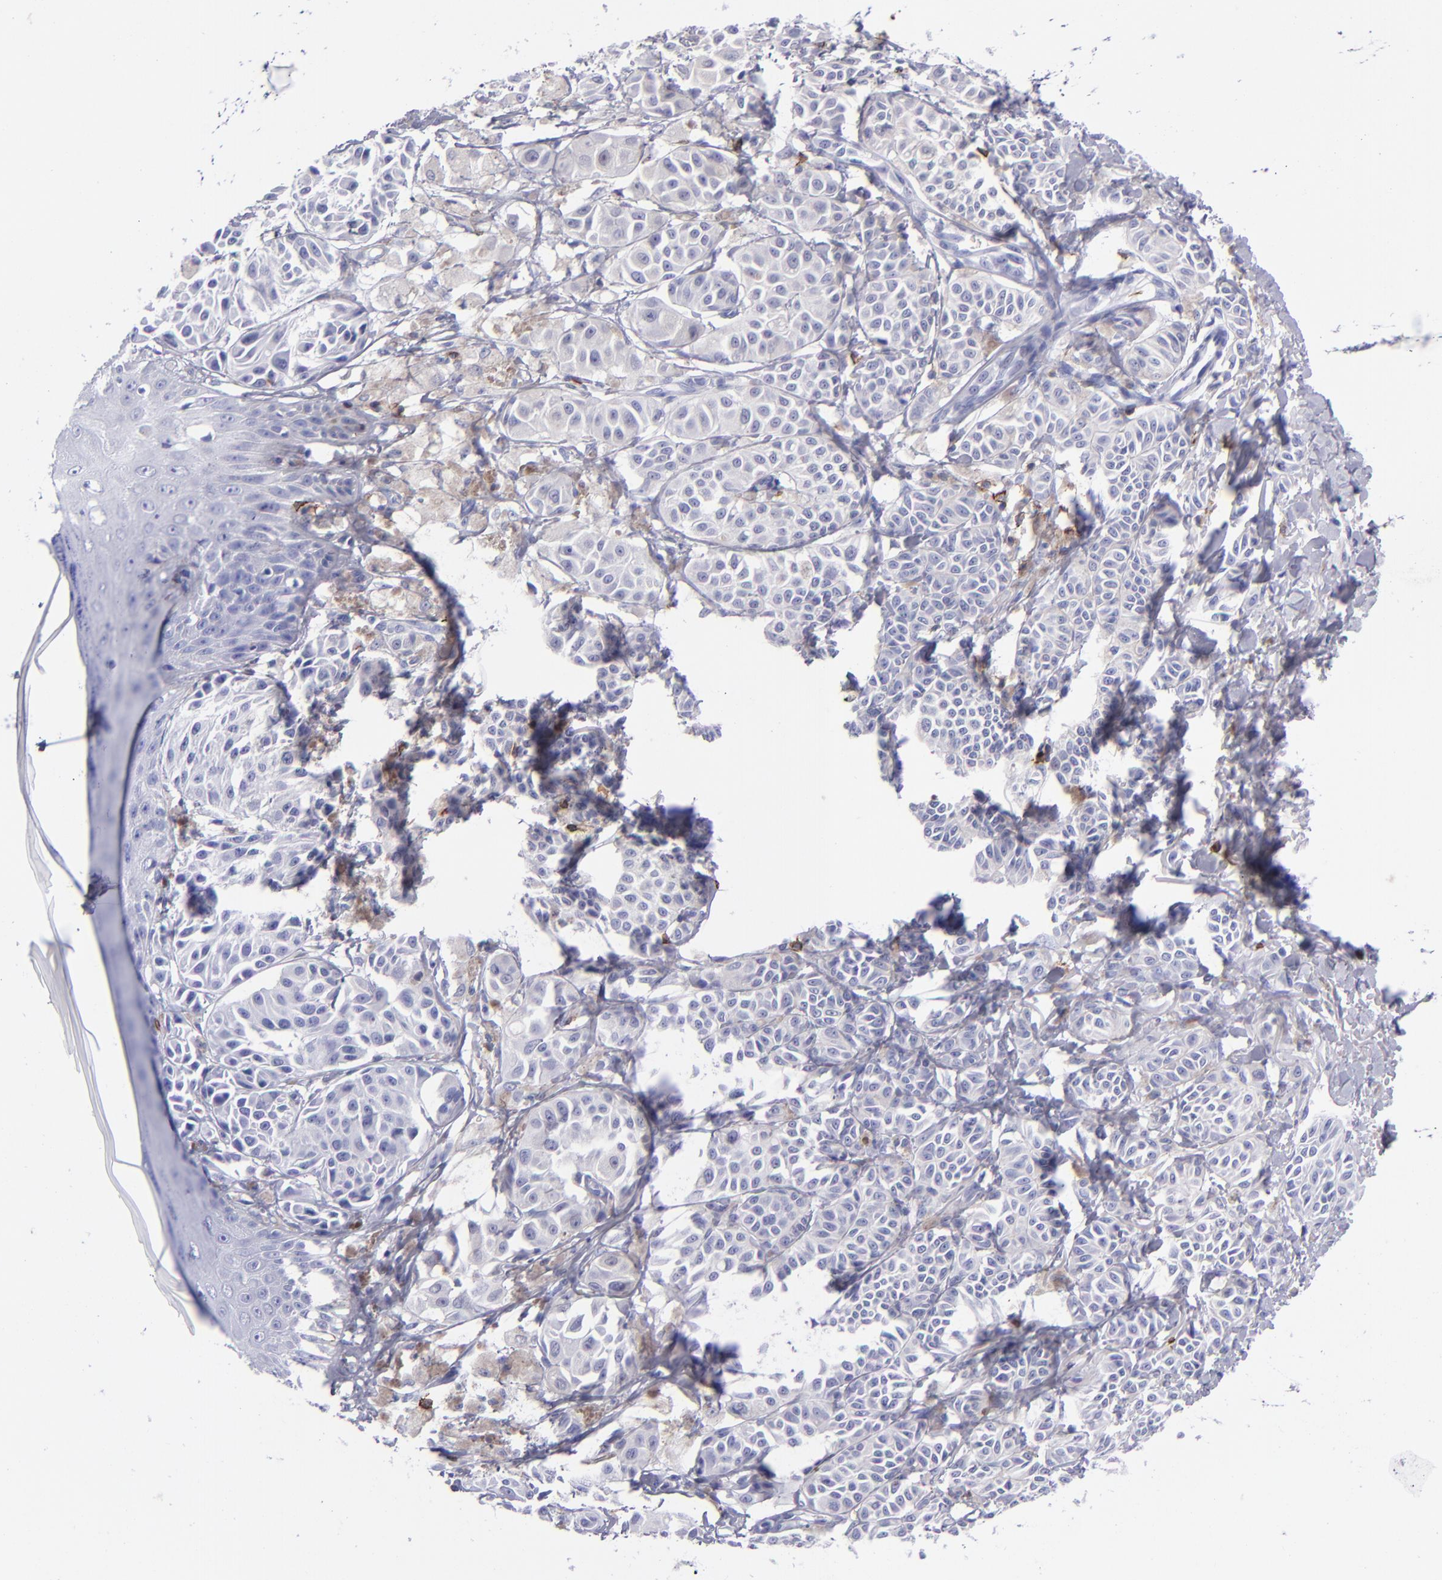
{"staining": {"intensity": "negative", "quantity": "none", "location": "none"}, "tissue": "melanoma", "cell_type": "Tumor cells", "image_type": "cancer", "snomed": [{"axis": "morphology", "description": "Malignant melanoma, NOS"}, {"axis": "topography", "description": "Skin"}], "caption": "Tumor cells show no significant protein positivity in melanoma.", "gene": "CD6", "patient": {"sex": "male", "age": 76}}